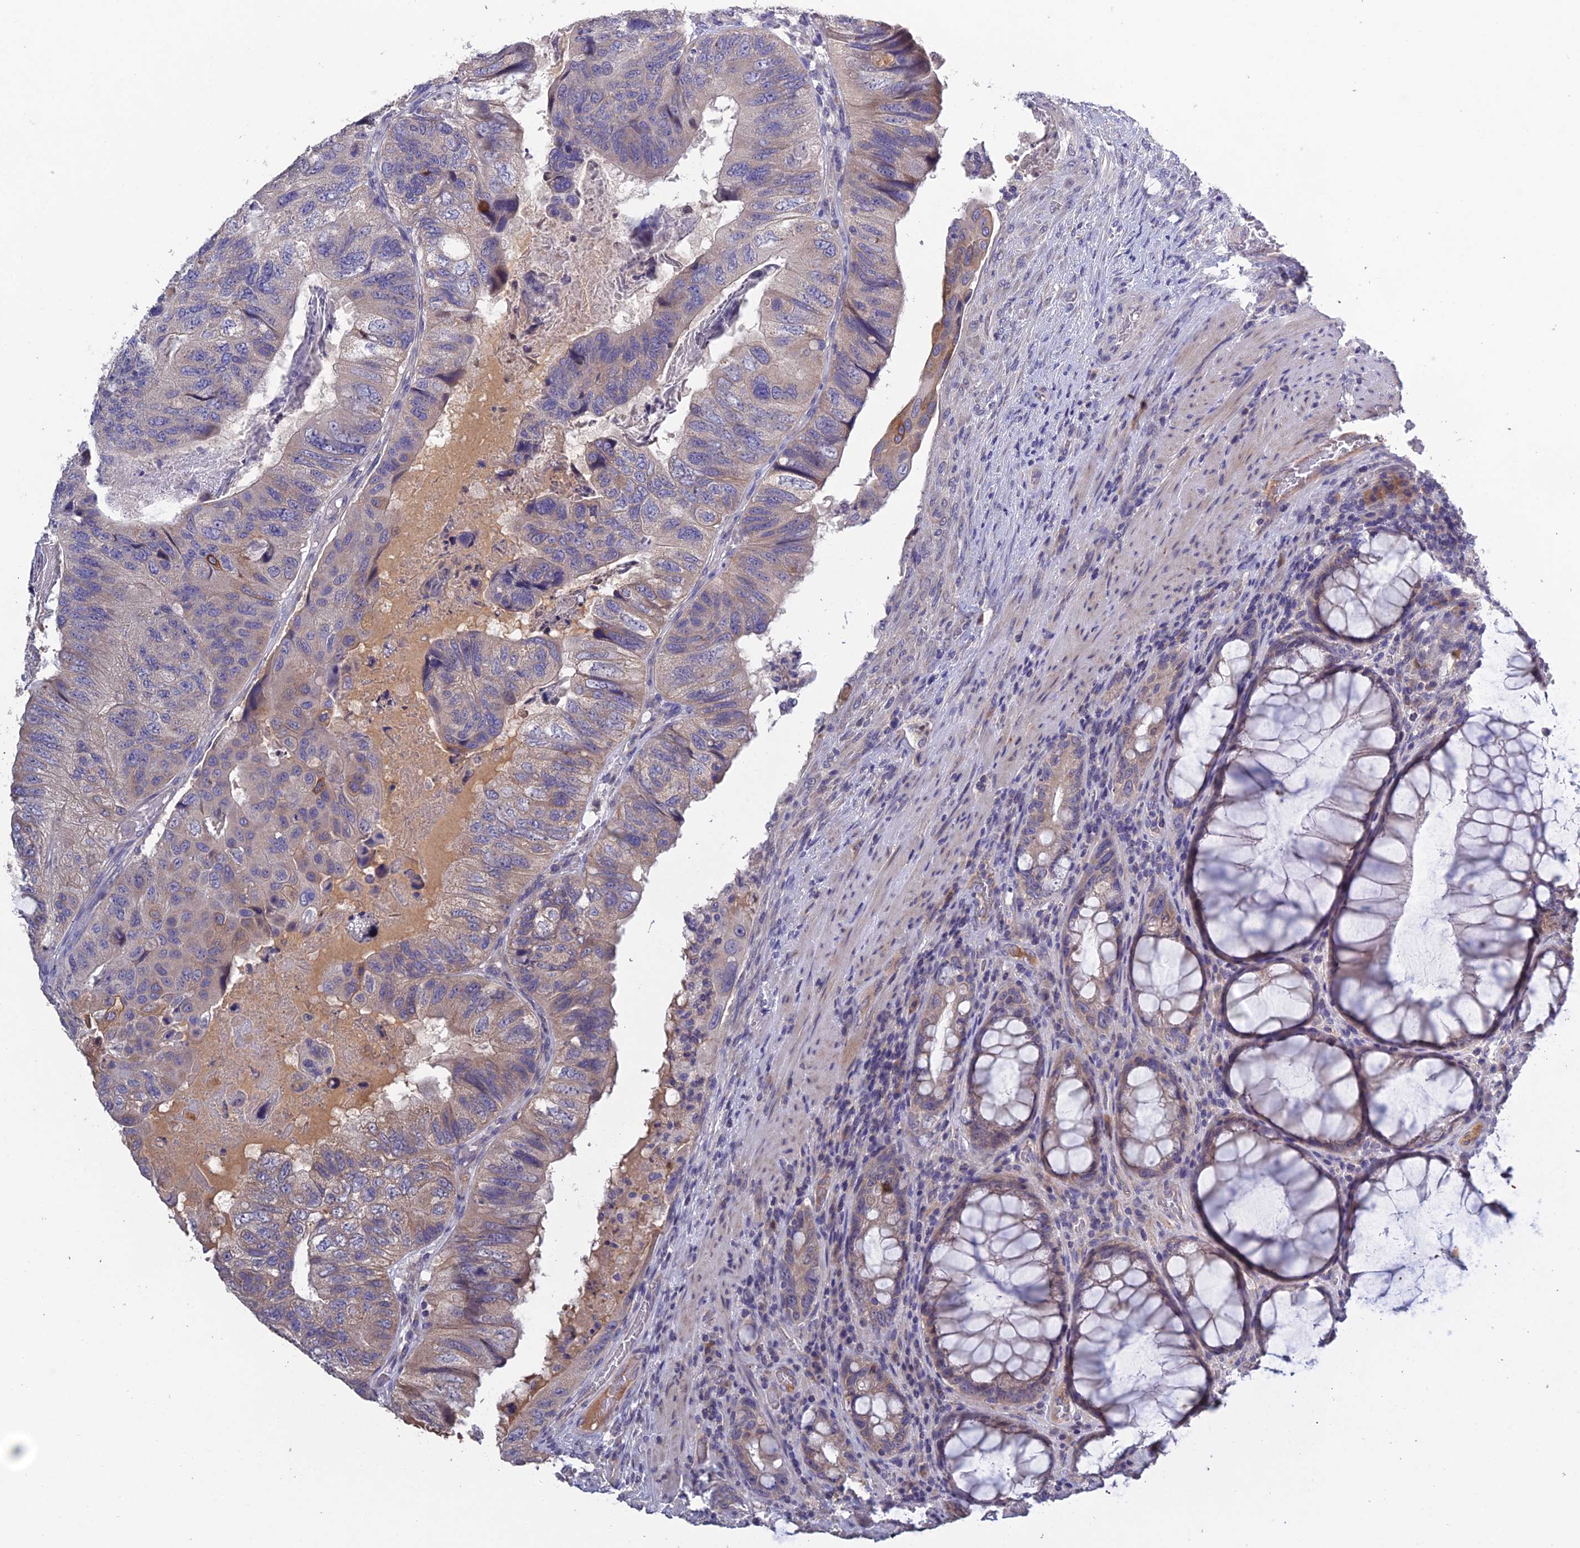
{"staining": {"intensity": "moderate", "quantity": "25%-75%", "location": "cytoplasmic/membranous"}, "tissue": "colorectal cancer", "cell_type": "Tumor cells", "image_type": "cancer", "snomed": [{"axis": "morphology", "description": "Adenocarcinoma, NOS"}, {"axis": "topography", "description": "Rectum"}], "caption": "This image reveals immunohistochemistry staining of human colorectal cancer (adenocarcinoma), with medium moderate cytoplasmic/membranous positivity in approximately 25%-75% of tumor cells.", "gene": "SLC39A13", "patient": {"sex": "male", "age": 63}}